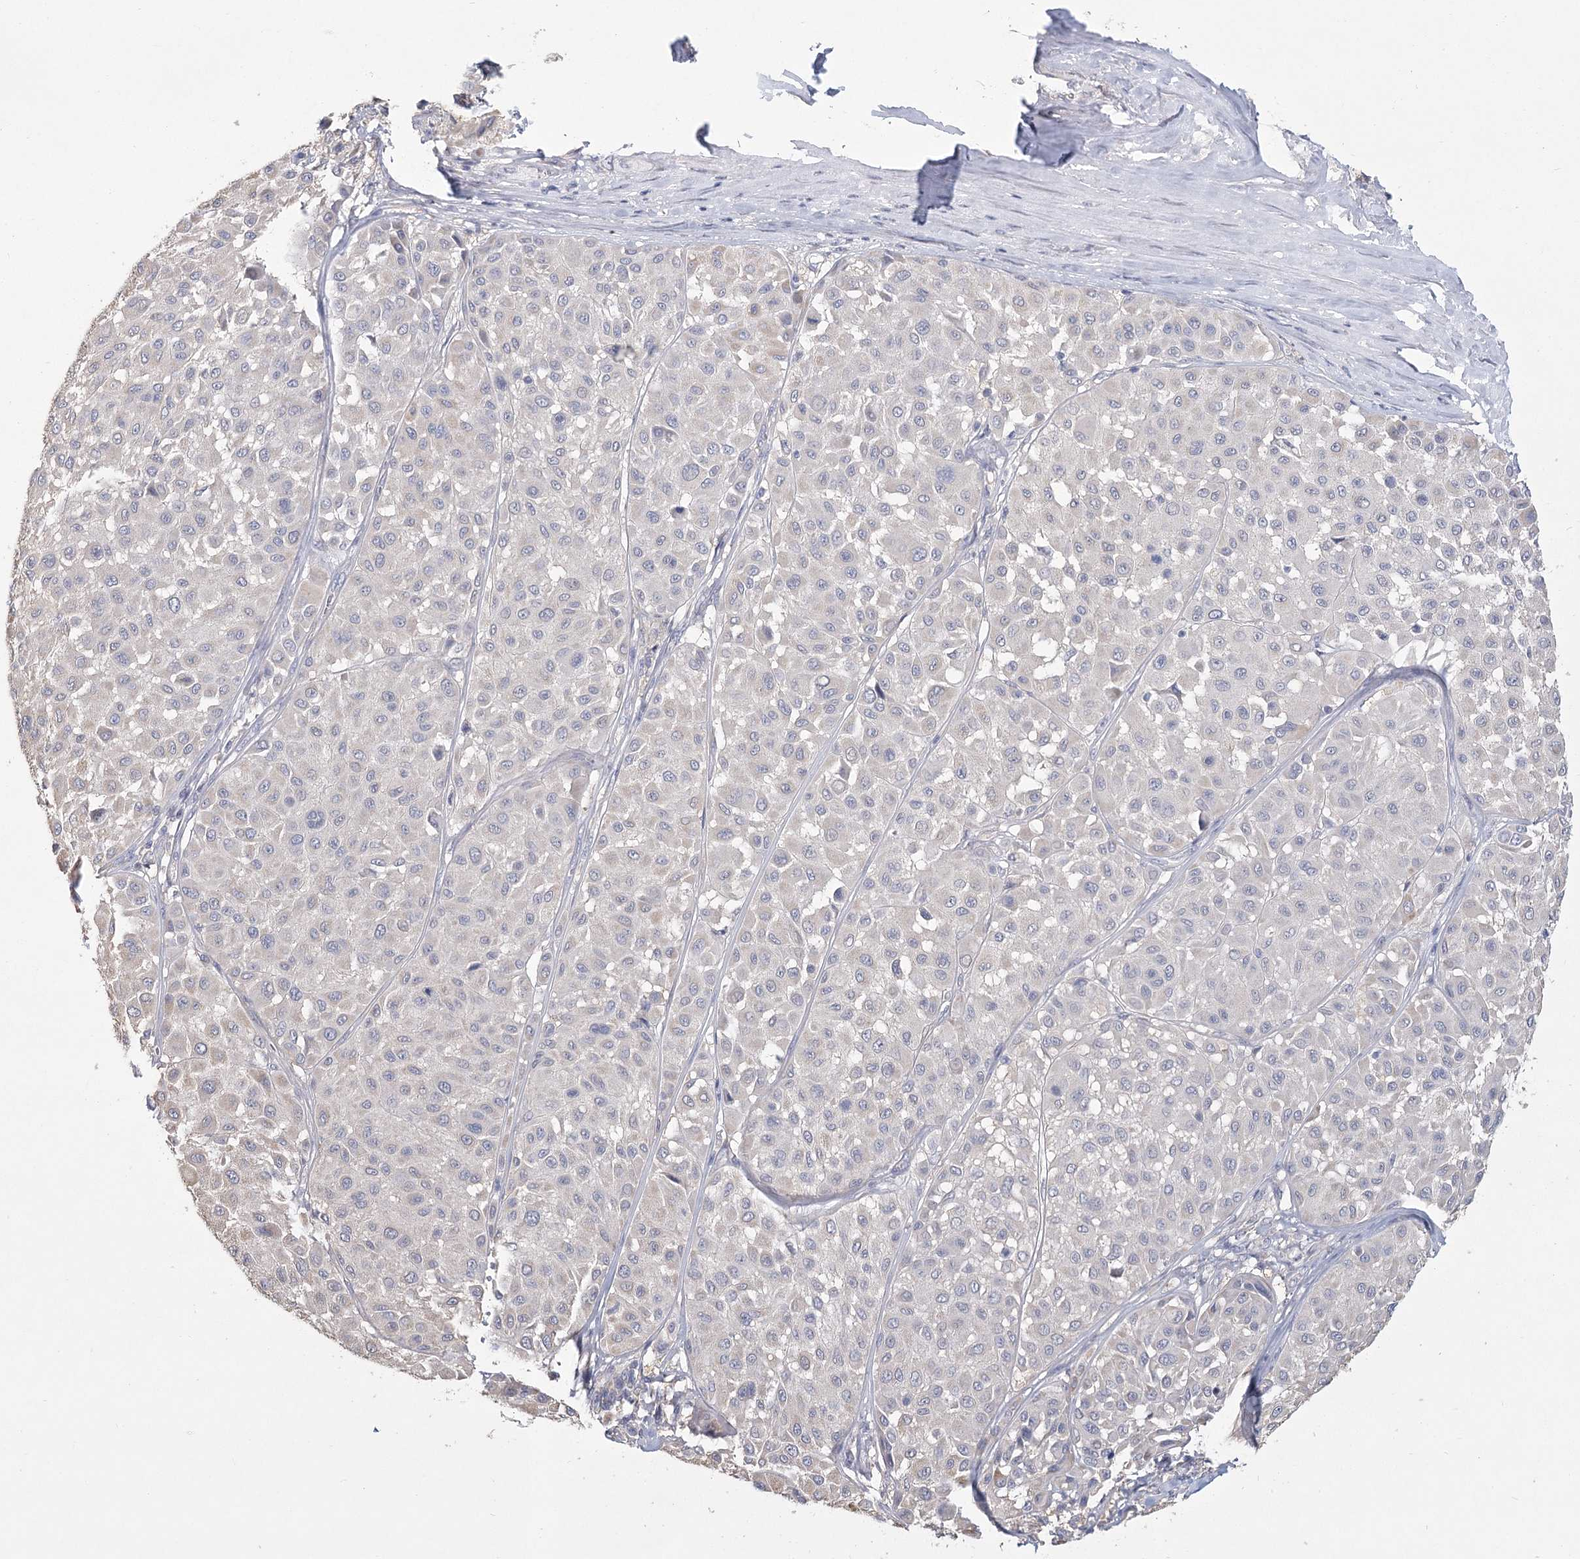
{"staining": {"intensity": "negative", "quantity": "none", "location": "none"}, "tissue": "melanoma", "cell_type": "Tumor cells", "image_type": "cancer", "snomed": [{"axis": "morphology", "description": "Malignant melanoma, Metastatic site"}, {"axis": "topography", "description": "Soft tissue"}], "caption": "A high-resolution photomicrograph shows immunohistochemistry (IHC) staining of melanoma, which demonstrates no significant staining in tumor cells.", "gene": "CNTLN", "patient": {"sex": "male", "age": 41}}